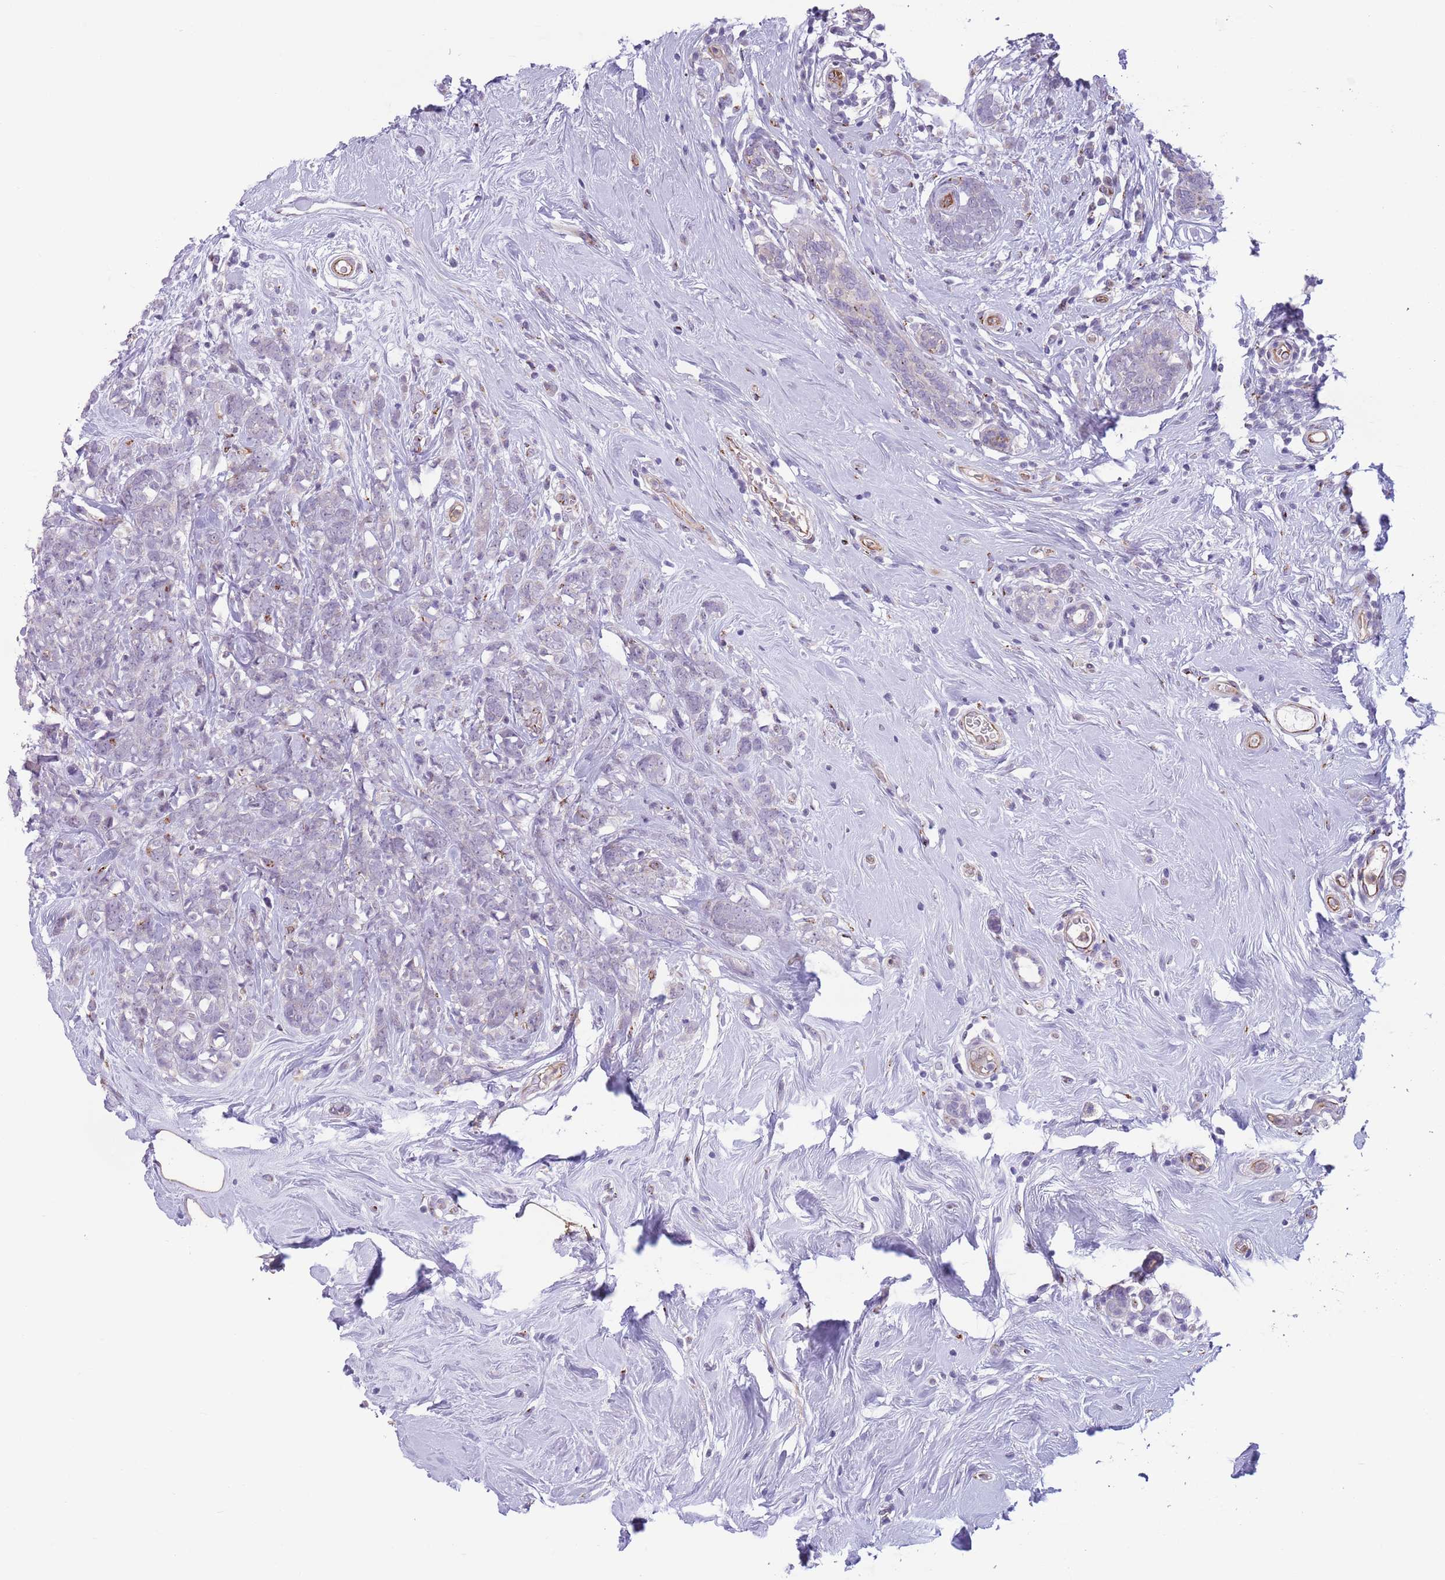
{"staining": {"intensity": "negative", "quantity": "none", "location": "none"}, "tissue": "breast cancer", "cell_type": "Tumor cells", "image_type": "cancer", "snomed": [{"axis": "morphology", "description": "Lobular carcinoma"}, {"axis": "topography", "description": "Breast"}], "caption": "DAB (3,3'-diaminobenzidine) immunohistochemical staining of breast lobular carcinoma reveals no significant expression in tumor cells.", "gene": "C20orf96", "patient": {"sex": "female", "age": 58}}